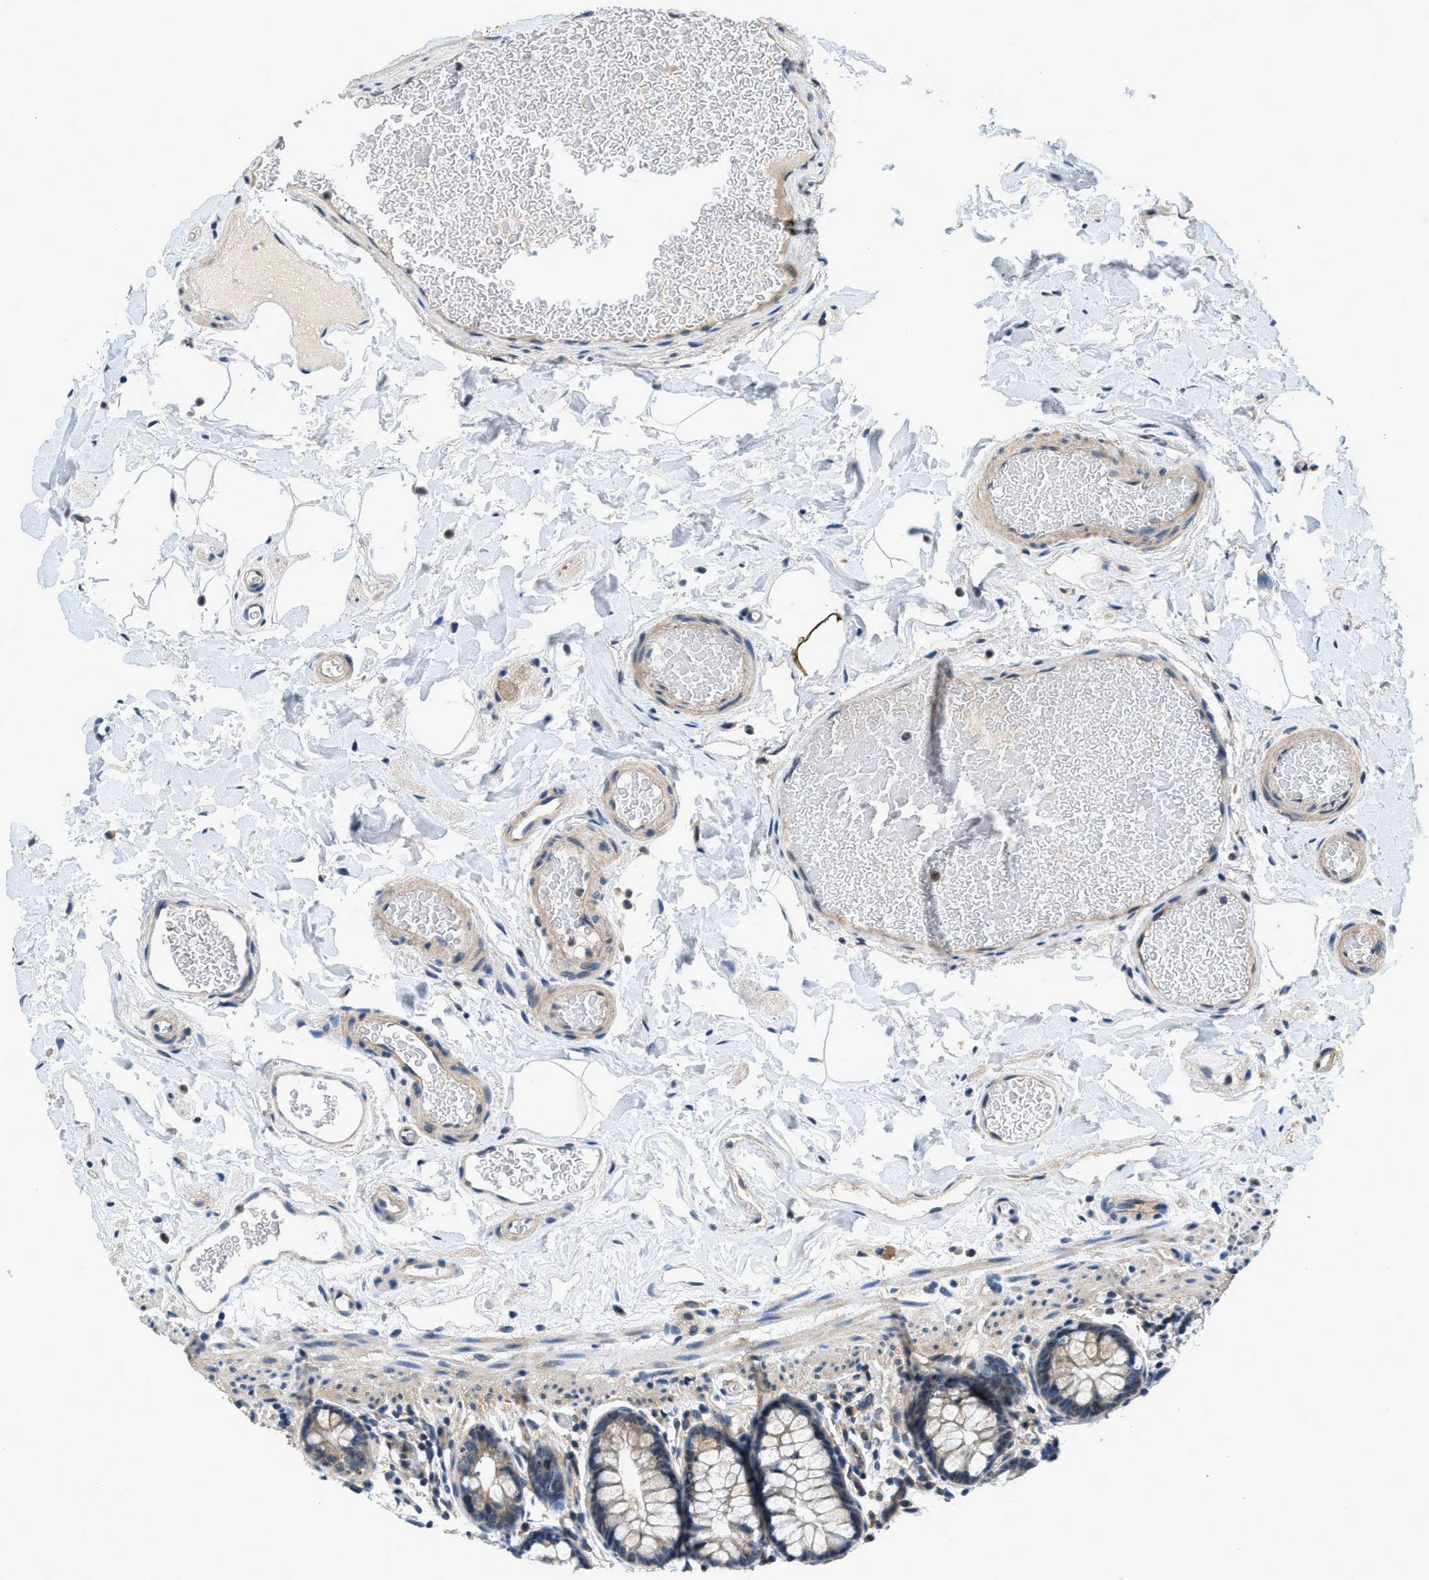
{"staining": {"intensity": "weak", "quantity": "25%-75%", "location": "cytoplasmic/membranous"}, "tissue": "colon", "cell_type": "Endothelial cells", "image_type": "normal", "snomed": [{"axis": "morphology", "description": "Normal tissue, NOS"}, {"axis": "topography", "description": "Colon"}], "caption": "IHC of normal colon reveals low levels of weak cytoplasmic/membranous expression in approximately 25%-75% of endothelial cells.", "gene": "SSH2", "patient": {"sex": "female", "age": 80}}